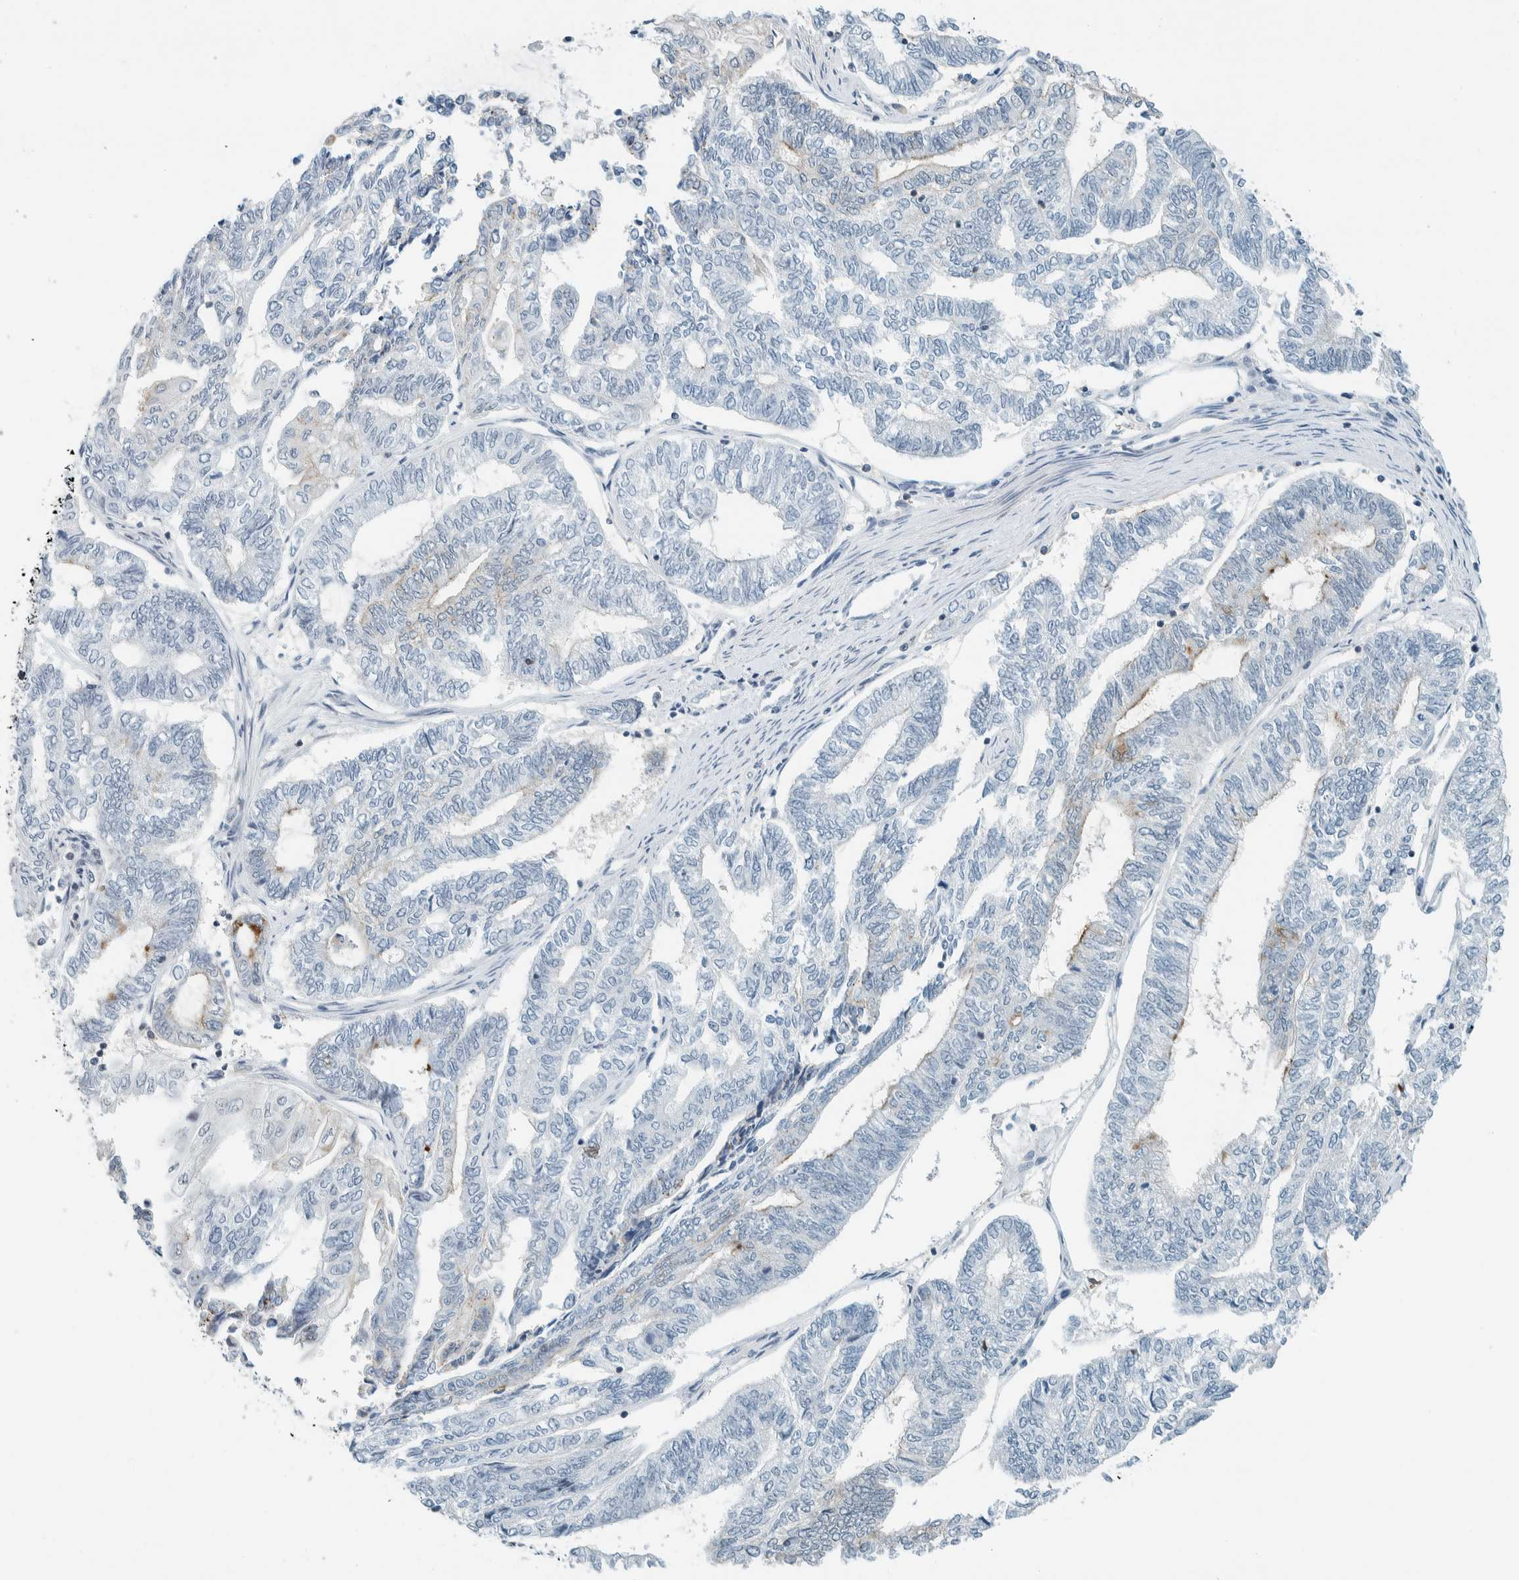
{"staining": {"intensity": "moderate", "quantity": "<25%", "location": "cytoplasmic/membranous"}, "tissue": "endometrial cancer", "cell_type": "Tumor cells", "image_type": "cancer", "snomed": [{"axis": "morphology", "description": "Adenocarcinoma, NOS"}, {"axis": "topography", "description": "Uterus"}, {"axis": "topography", "description": "Endometrium"}], "caption": "Immunohistochemistry (IHC) photomicrograph of endometrial adenocarcinoma stained for a protein (brown), which demonstrates low levels of moderate cytoplasmic/membranous staining in about <25% of tumor cells.", "gene": "CYSRT1", "patient": {"sex": "female", "age": 70}}